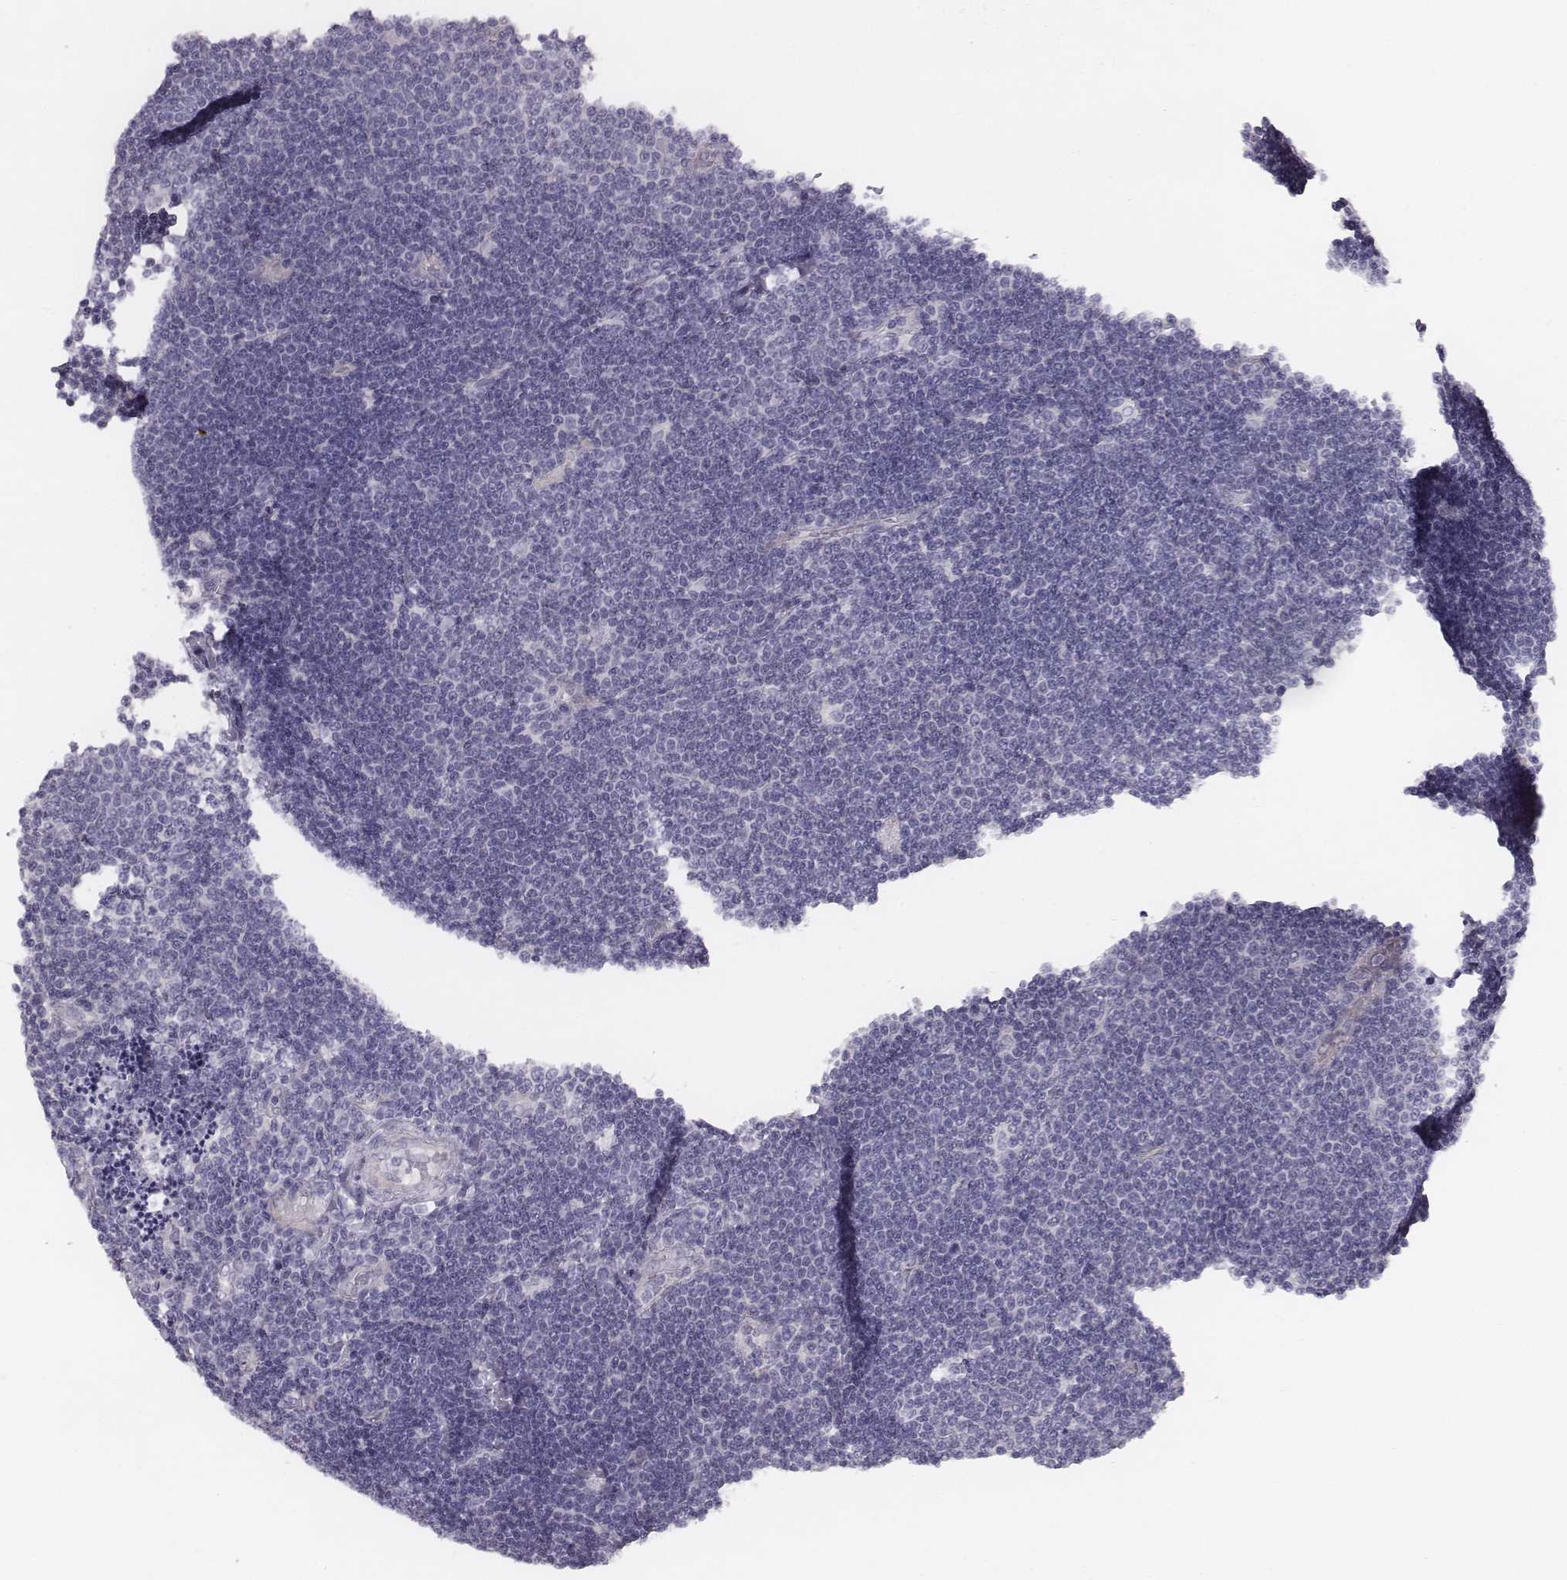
{"staining": {"intensity": "negative", "quantity": "none", "location": "none"}, "tissue": "lymphoma", "cell_type": "Tumor cells", "image_type": "cancer", "snomed": [{"axis": "morphology", "description": "Malignant lymphoma, non-Hodgkin's type, Low grade"}, {"axis": "topography", "description": "Brain"}], "caption": "A histopathology image of human lymphoma is negative for staining in tumor cells.", "gene": "CACNG4", "patient": {"sex": "female", "age": 66}}